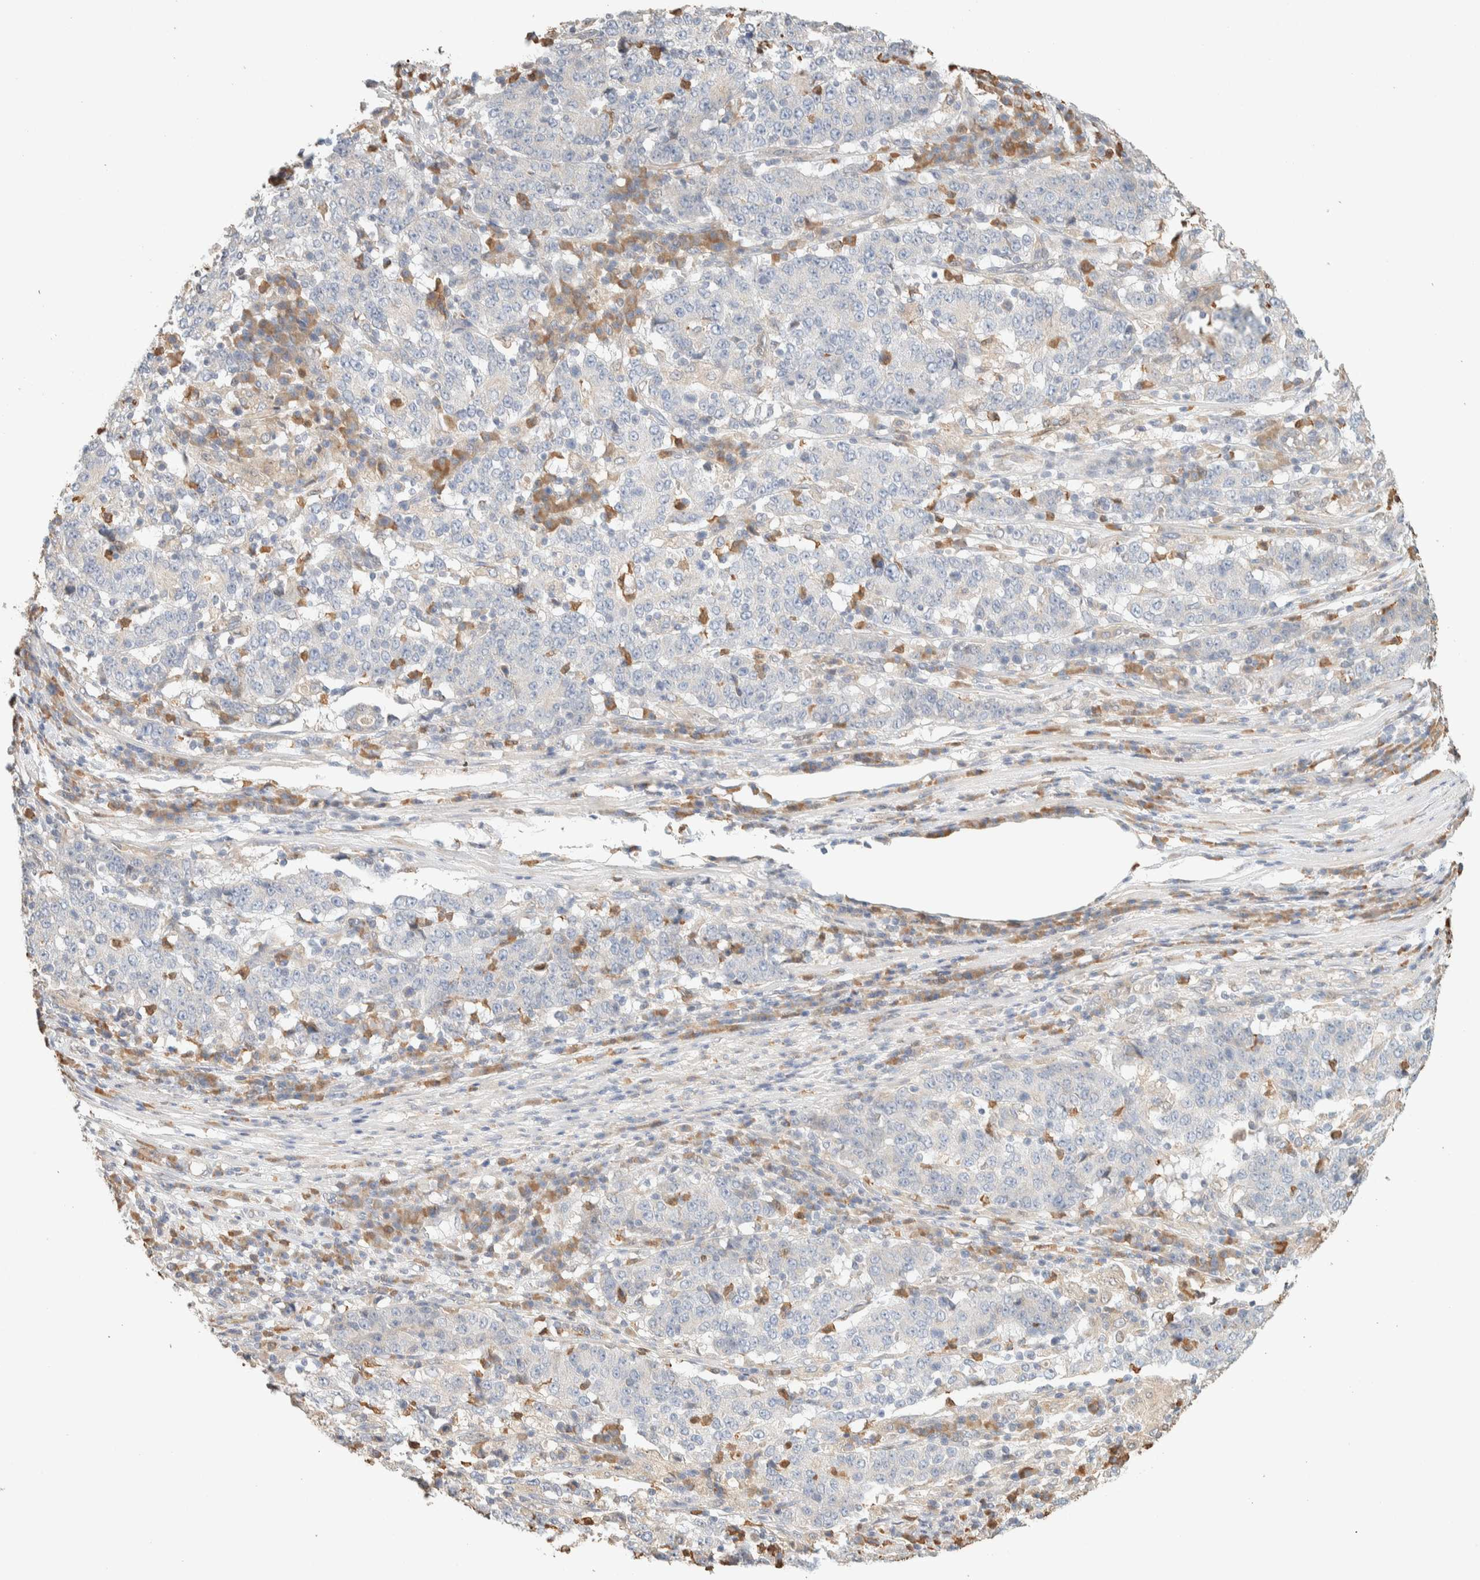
{"staining": {"intensity": "negative", "quantity": "none", "location": "none"}, "tissue": "stomach cancer", "cell_type": "Tumor cells", "image_type": "cancer", "snomed": [{"axis": "morphology", "description": "Adenocarcinoma, NOS"}, {"axis": "topography", "description": "Stomach"}], "caption": "IHC micrograph of neoplastic tissue: human stomach adenocarcinoma stained with DAB (3,3'-diaminobenzidine) demonstrates no significant protein expression in tumor cells. Brightfield microscopy of IHC stained with DAB (brown) and hematoxylin (blue), captured at high magnification.", "gene": "TTC3", "patient": {"sex": "male", "age": 59}}